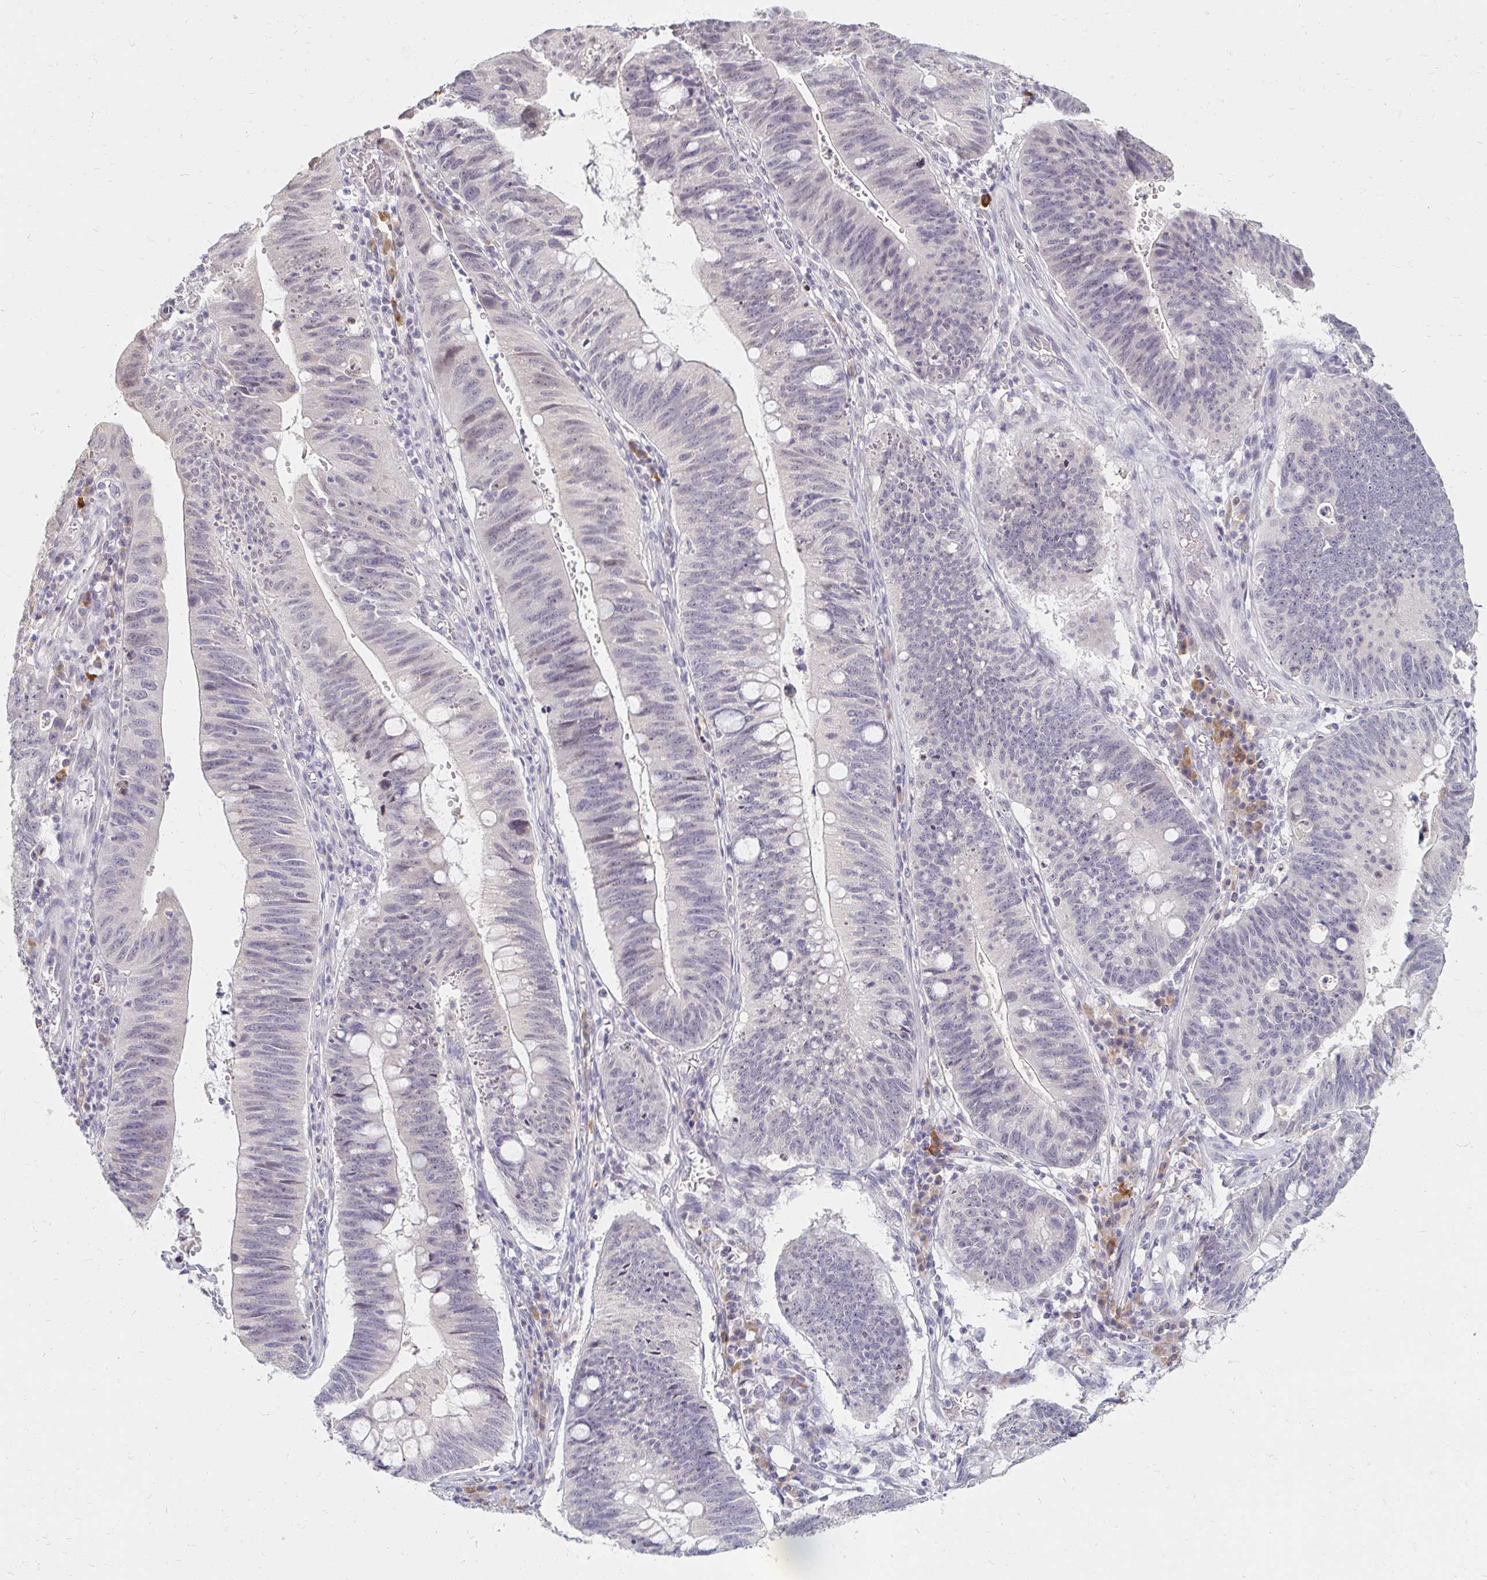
{"staining": {"intensity": "negative", "quantity": "none", "location": "none"}, "tissue": "stomach cancer", "cell_type": "Tumor cells", "image_type": "cancer", "snomed": [{"axis": "morphology", "description": "Adenocarcinoma, NOS"}, {"axis": "topography", "description": "Stomach"}], "caption": "Immunohistochemistry (IHC) of stomach cancer displays no positivity in tumor cells.", "gene": "DDN", "patient": {"sex": "male", "age": 59}}